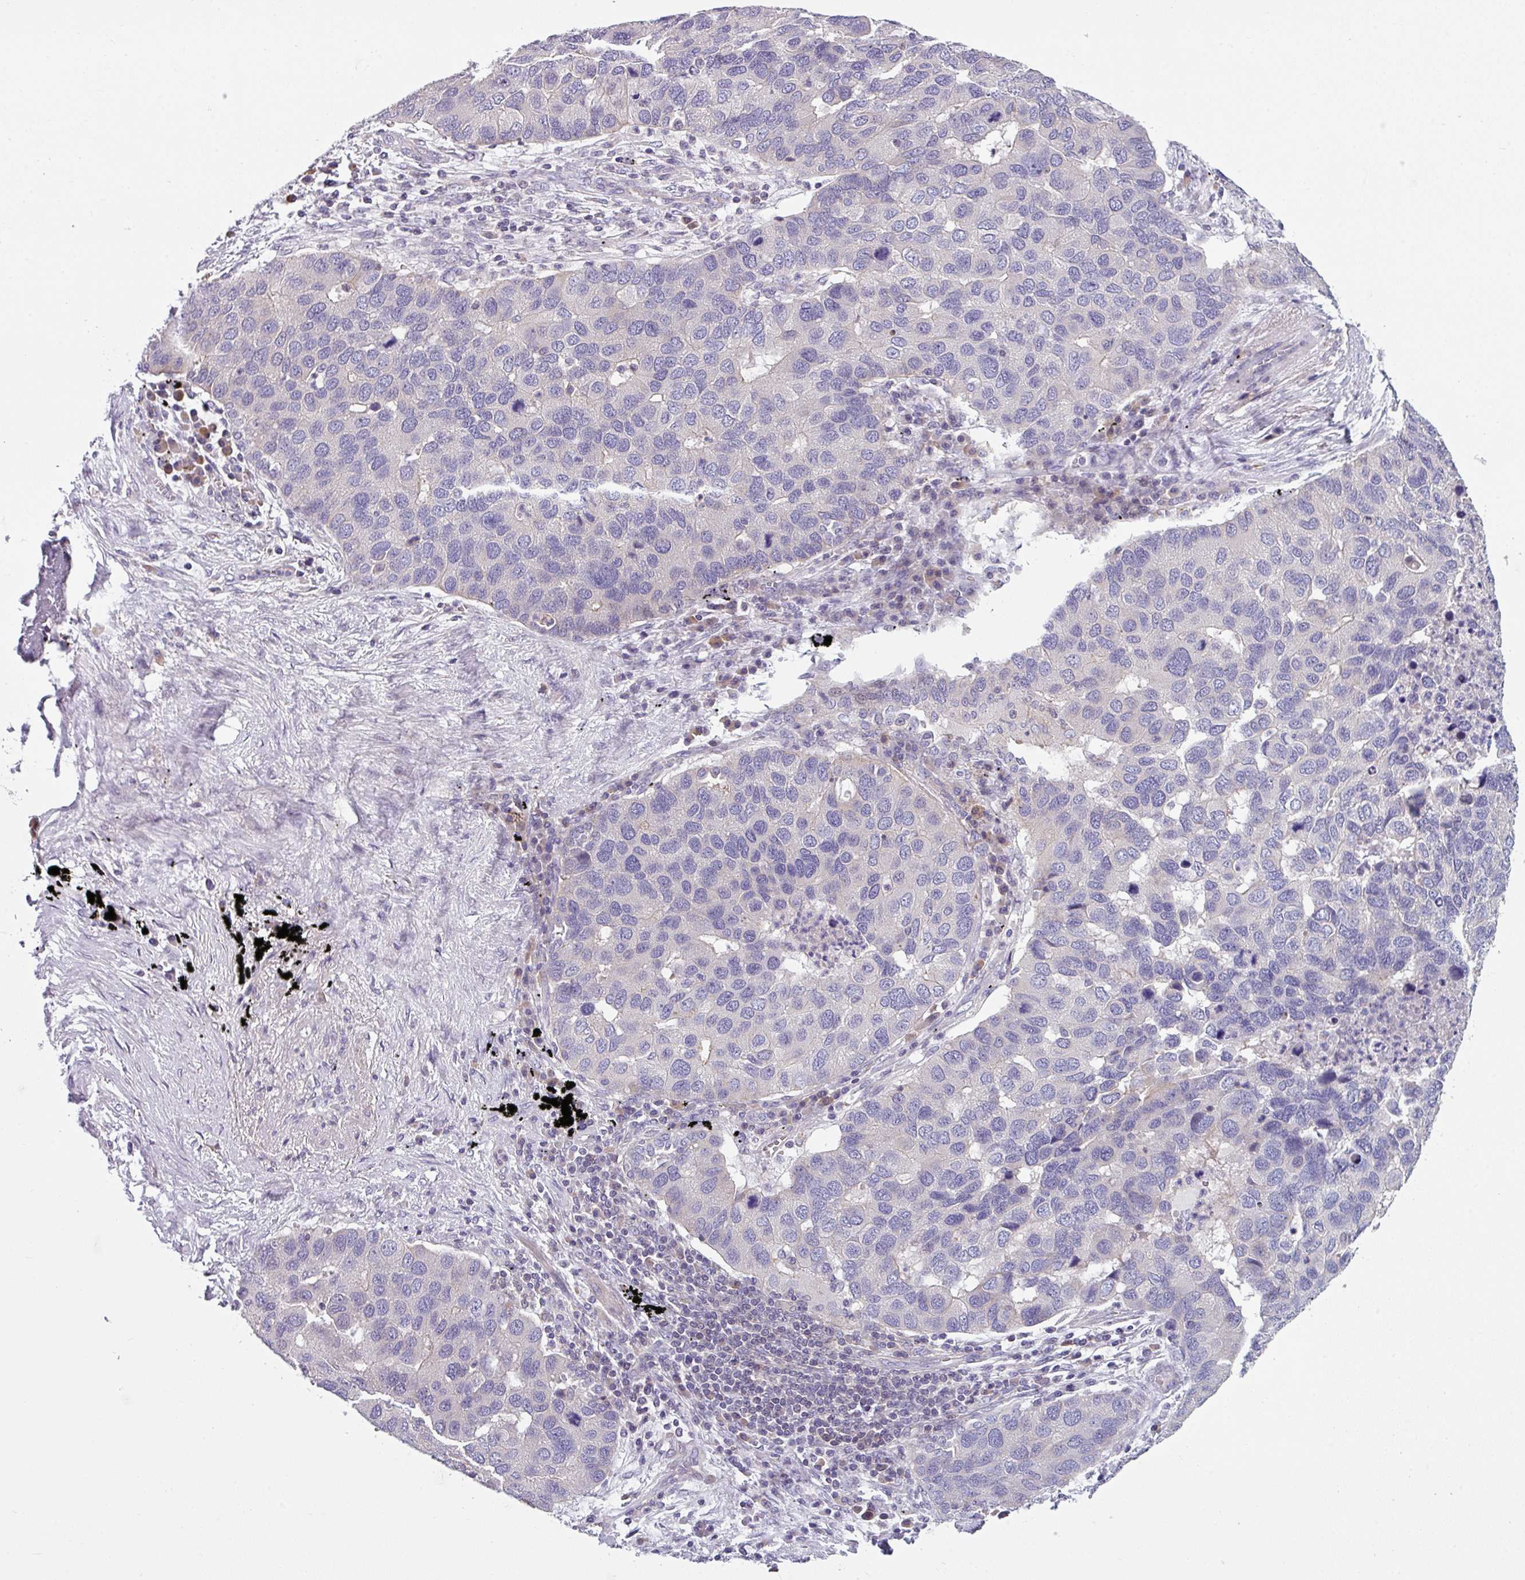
{"staining": {"intensity": "negative", "quantity": "none", "location": "none"}, "tissue": "lung cancer", "cell_type": "Tumor cells", "image_type": "cancer", "snomed": [{"axis": "morphology", "description": "Aneuploidy"}, {"axis": "morphology", "description": "Adenocarcinoma, NOS"}, {"axis": "topography", "description": "Lymph node"}, {"axis": "topography", "description": "Lung"}], "caption": "DAB (3,3'-diaminobenzidine) immunohistochemical staining of human lung adenocarcinoma shows no significant positivity in tumor cells.", "gene": "TMEM132A", "patient": {"sex": "female", "age": 74}}